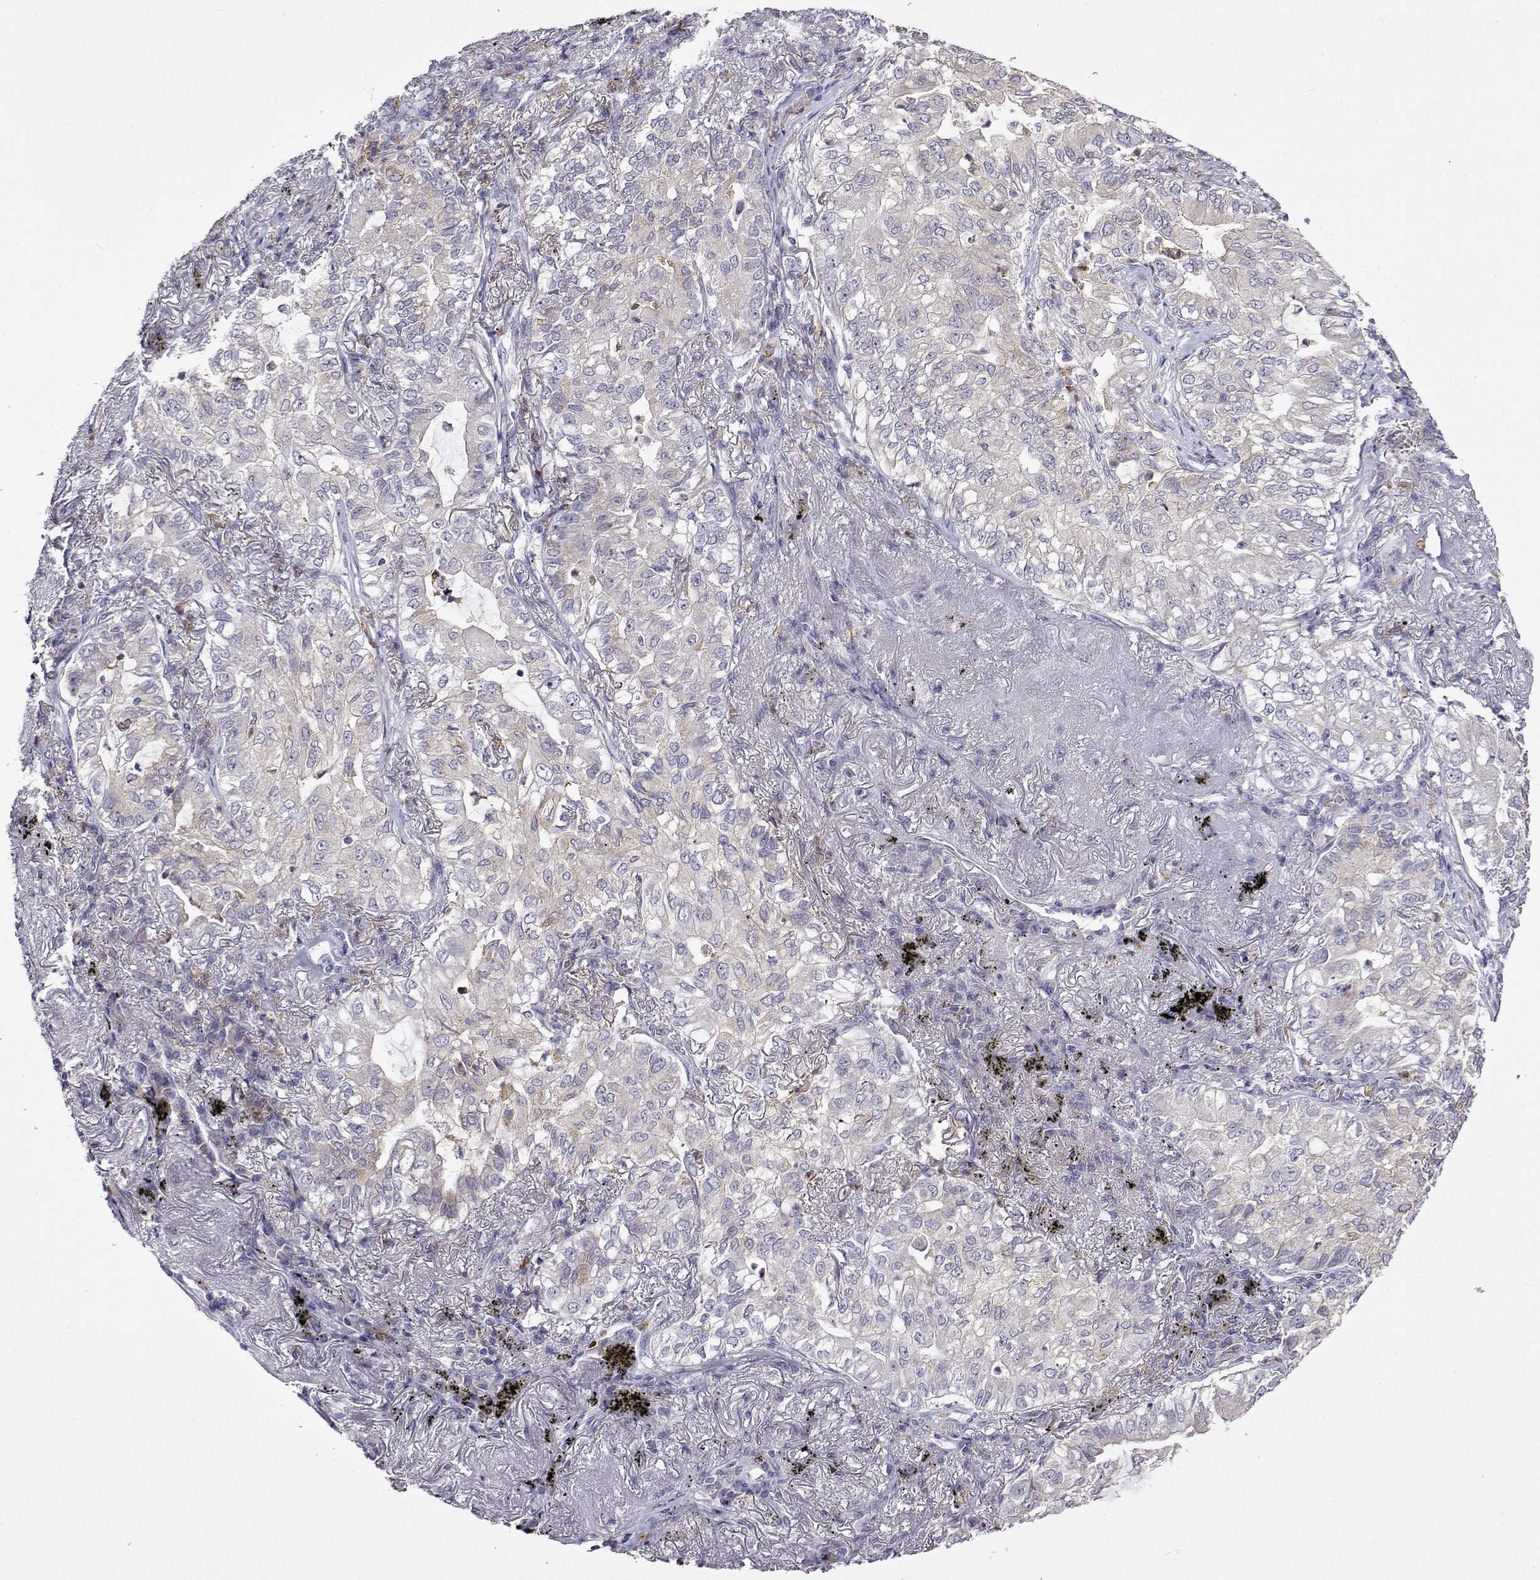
{"staining": {"intensity": "negative", "quantity": "none", "location": "none"}, "tissue": "lung cancer", "cell_type": "Tumor cells", "image_type": "cancer", "snomed": [{"axis": "morphology", "description": "Adenocarcinoma, NOS"}, {"axis": "topography", "description": "Lung"}], "caption": "There is no significant expression in tumor cells of lung adenocarcinoma.", "gene": "SULT2A1", "patient": {"sex": "female", "age": 73}}